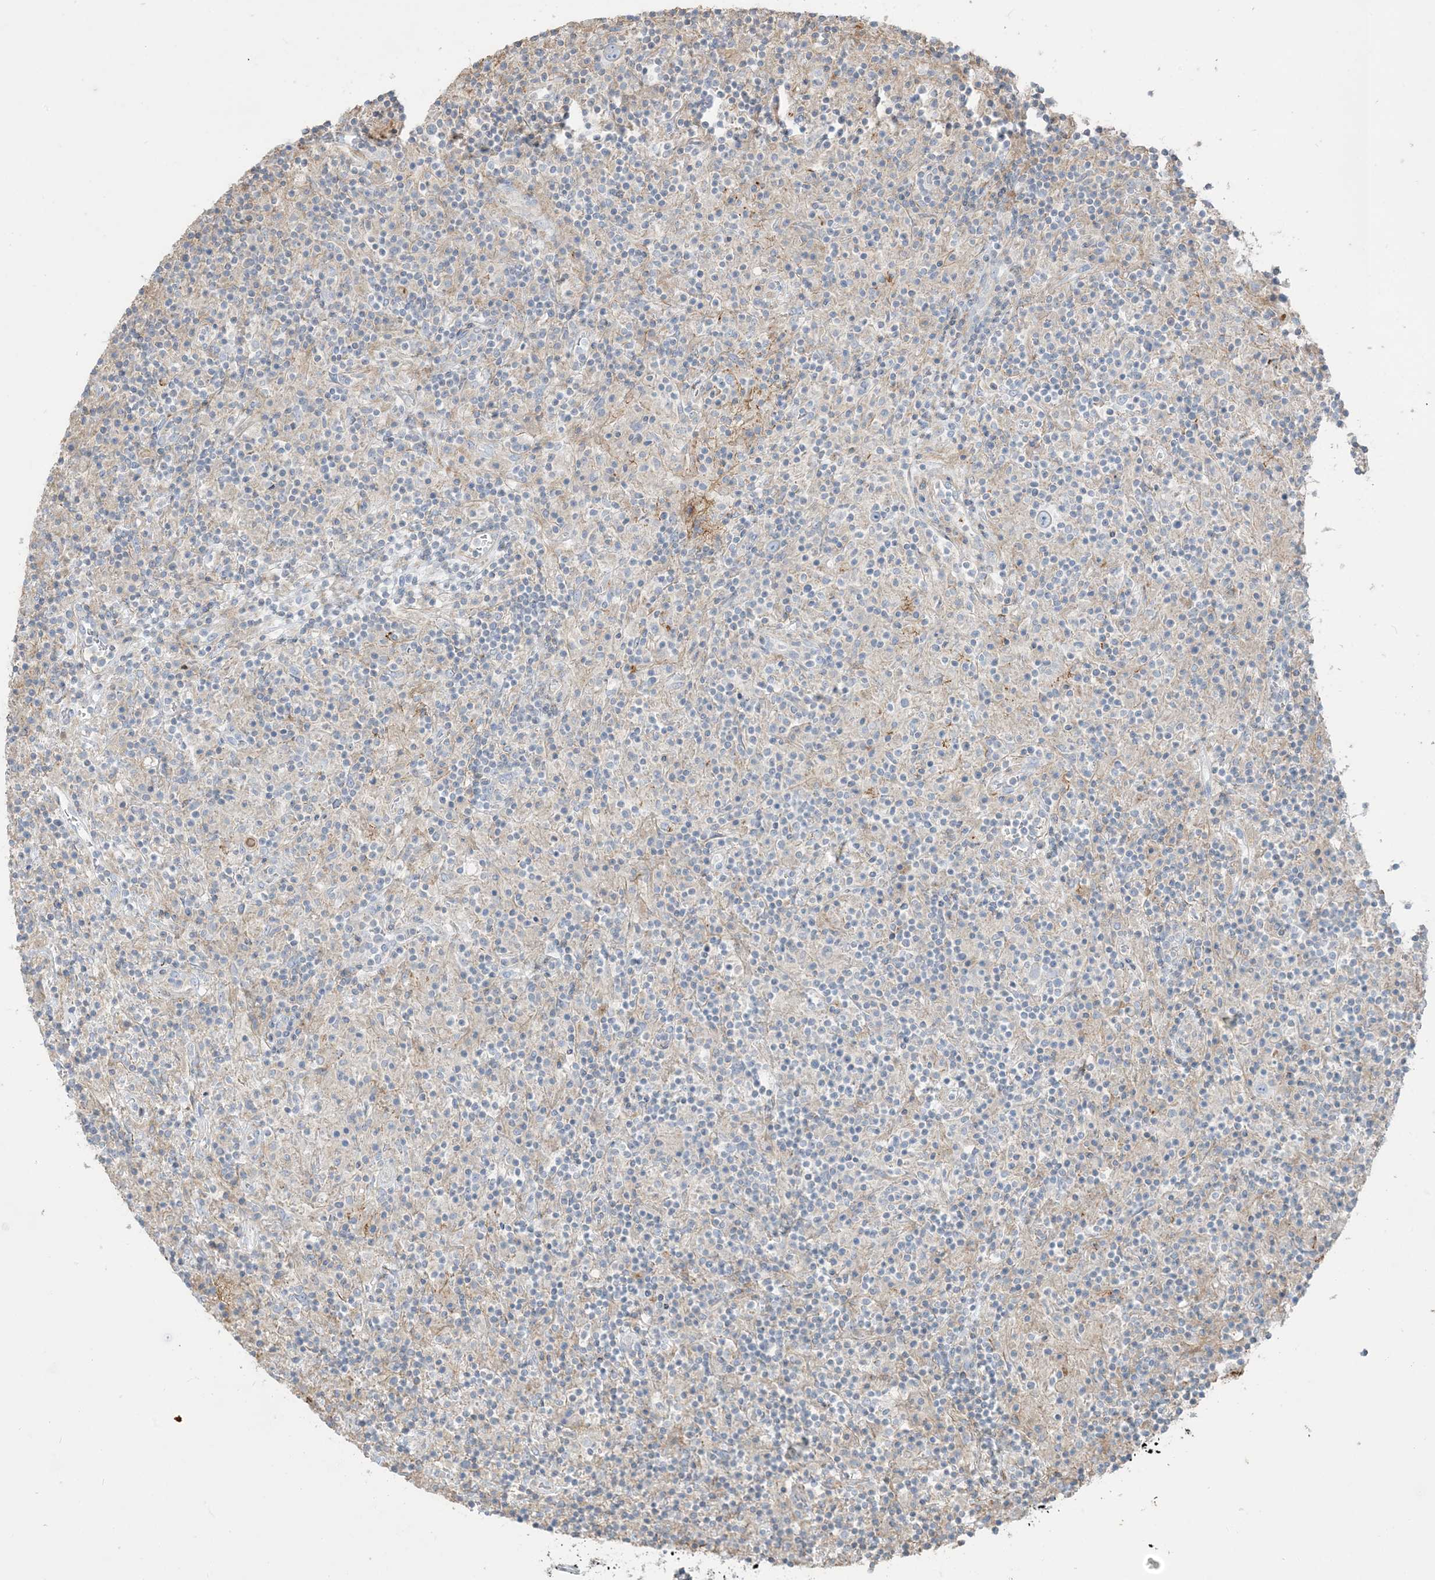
{"staining": {"intensity": "negative", "quantity": "none", "location": "none"}, "tissue": "lymphoma", "cell_type": "Tumor cells", "image_type": "cancer", "snomed": [{"axis": "morphology", "description": "Hodgkin's disease, NOS"}, {"axis": "topography", "description": "Lymph node"}], "caption": "Immunohistochemistry (IHC) image of neoplastic tissue: human Hodgkin's disease stained with DAB (3,3'-diaminobenzidine) reveals no significant protein expression in tumor cells. (Immunohistochemistry (IHC), brightfield microscopy, high magnification).", "gene": "GTF3C2", "patient": {"sex": "male", "age": 70}}